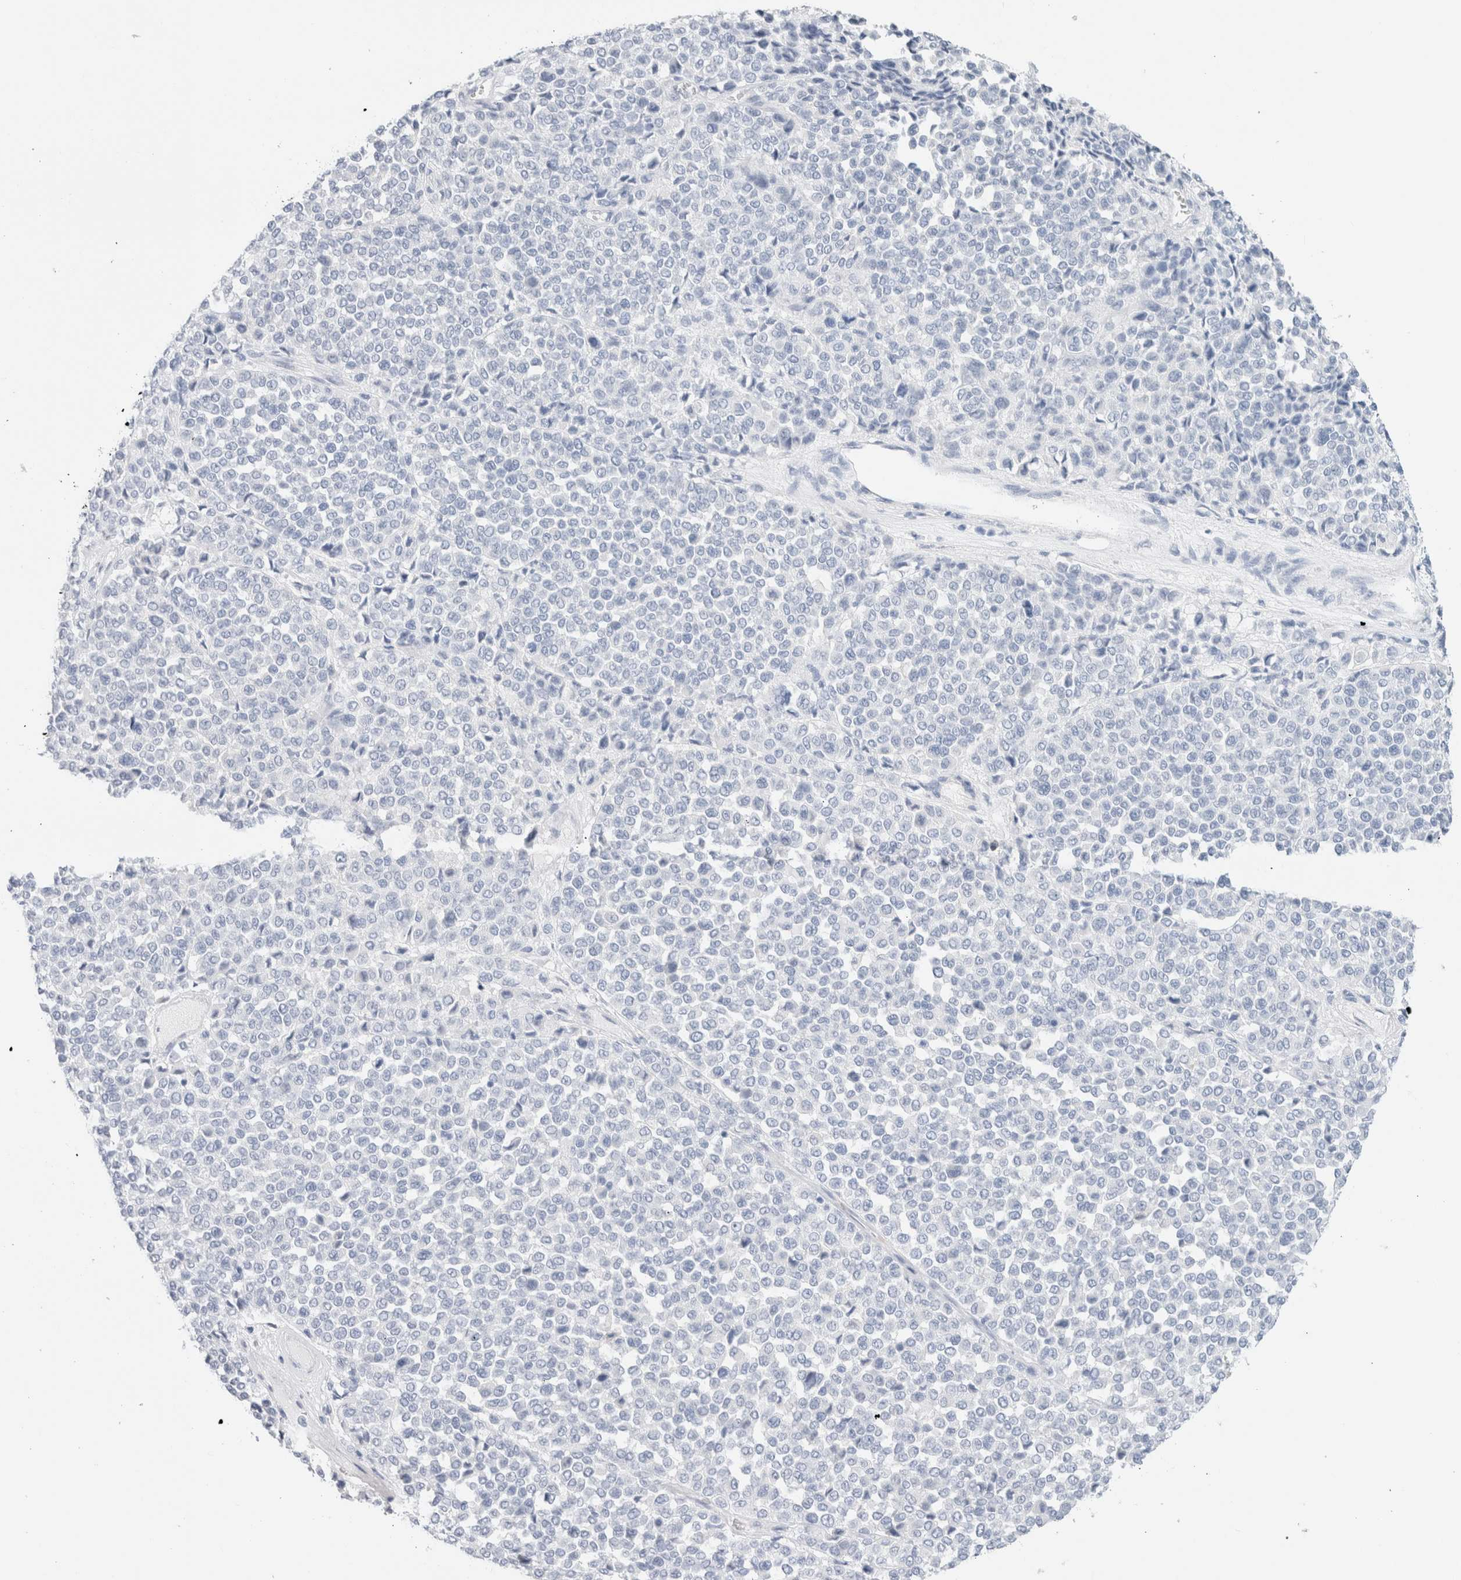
{"staining": {"intensity": "negative", "quantity": "none", "location": "none"}, "tissue": "melanoma", "cell_type": "Tumor cells", "image_type": "cancer", "snomed": [{"axis": "morphology", "description": "Malignant melanoma, Metastatic site"}, {"axis": "topography", "description": "Pancreas"}], "caption": "The micrograph reveals no staining of tumor cells in melanoma.", "gene": "ARG1", "patient": {"sex": "female", "age": 30}}